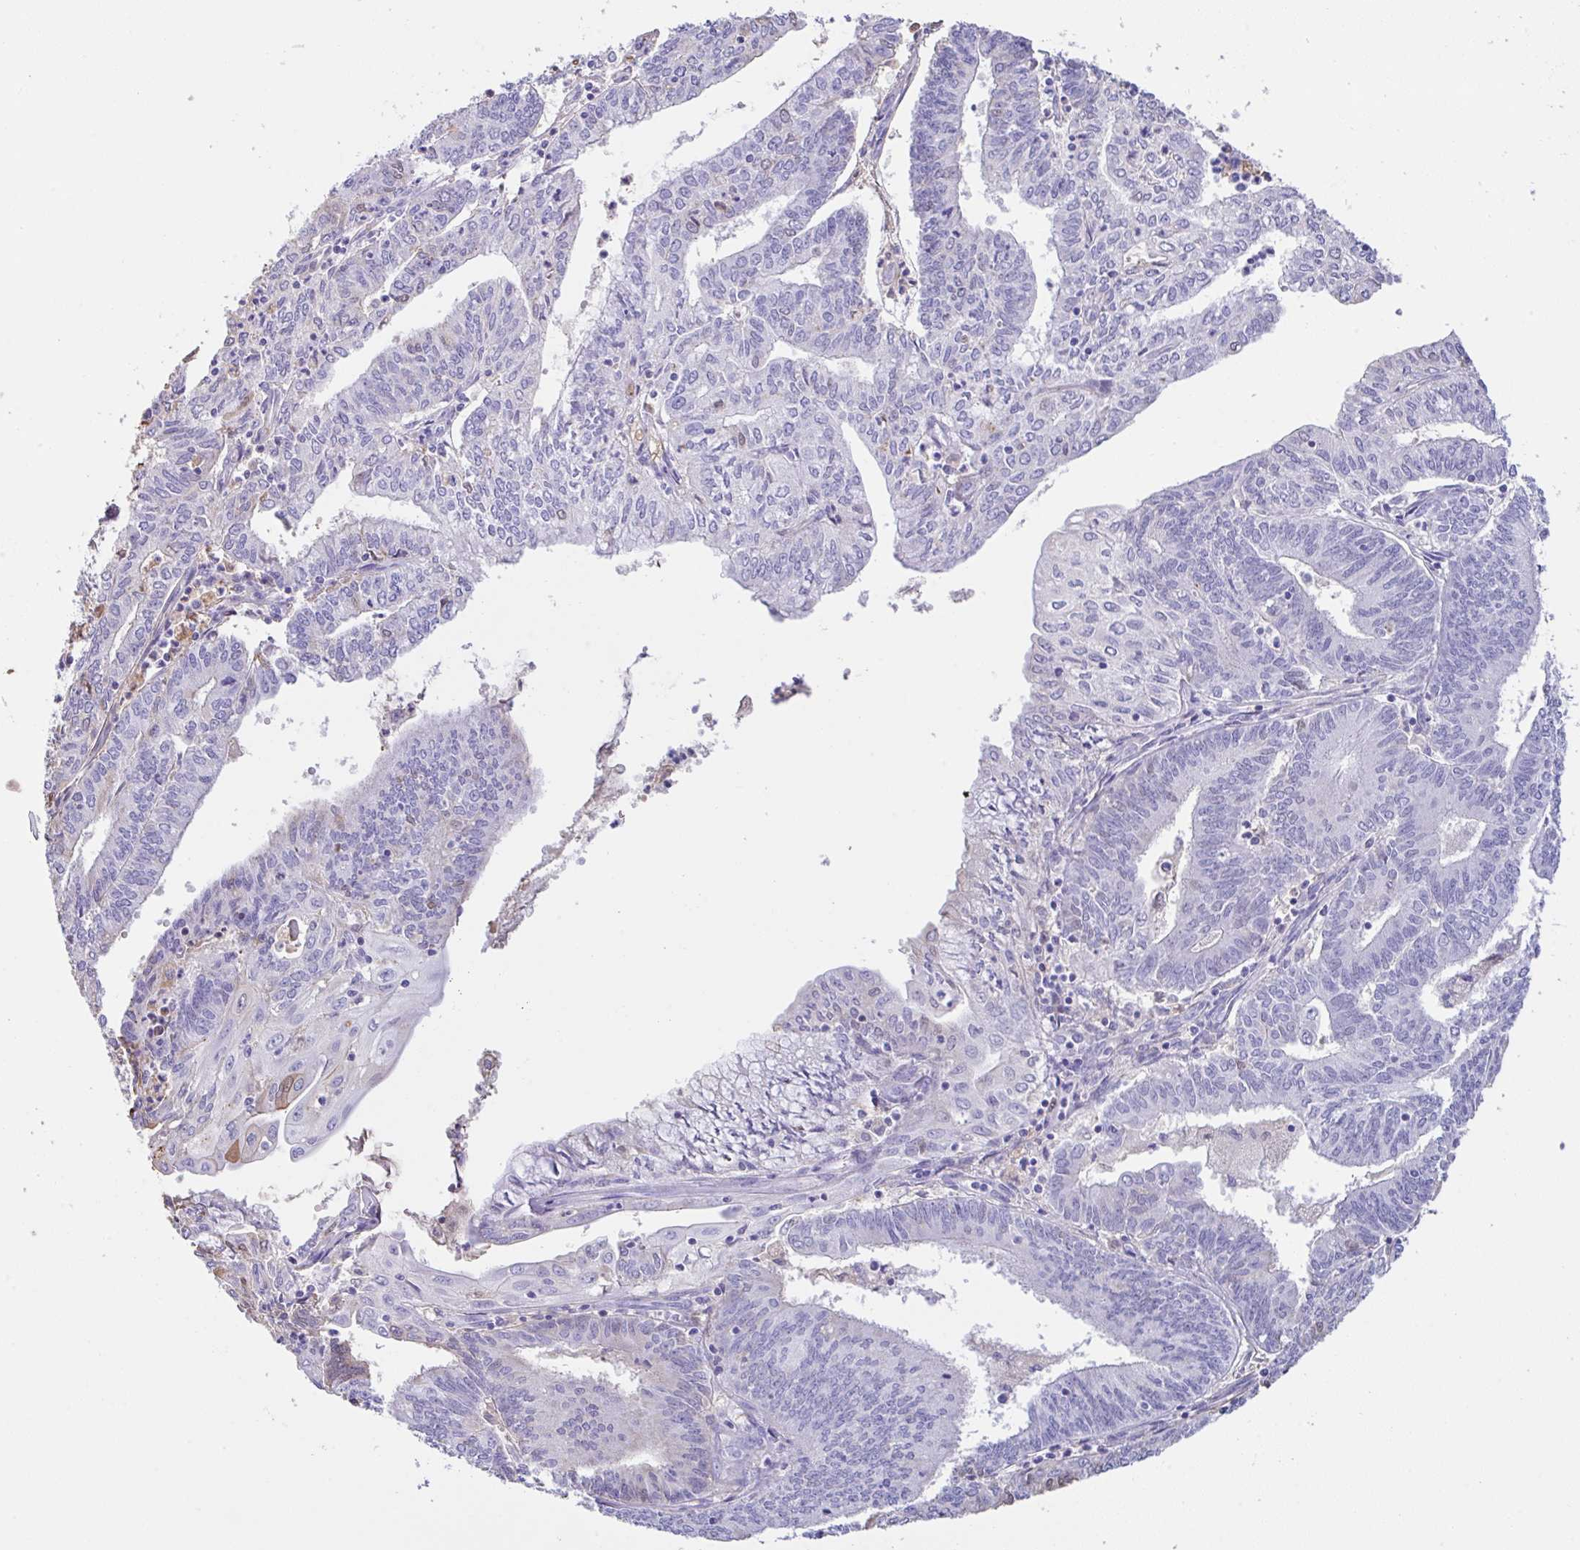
{"staining": {"intensity": "negative", "quantity": "none", "location": "none"}, "tissue": "endometrial cancer", "cell_type": "Tumor cells", "image_type": "cancer", "snomed": [{"axis": "morphology", "description": "Adenocarcinoma, NOS"}, {"axis": "topography", "description": "Endometrium"}], "caption": "Protein analysis of endometrial cancer reveals no significant expression in tumor cells.", "gene": "HOXC12", "patient": {"sex": "female", "age": 61}}